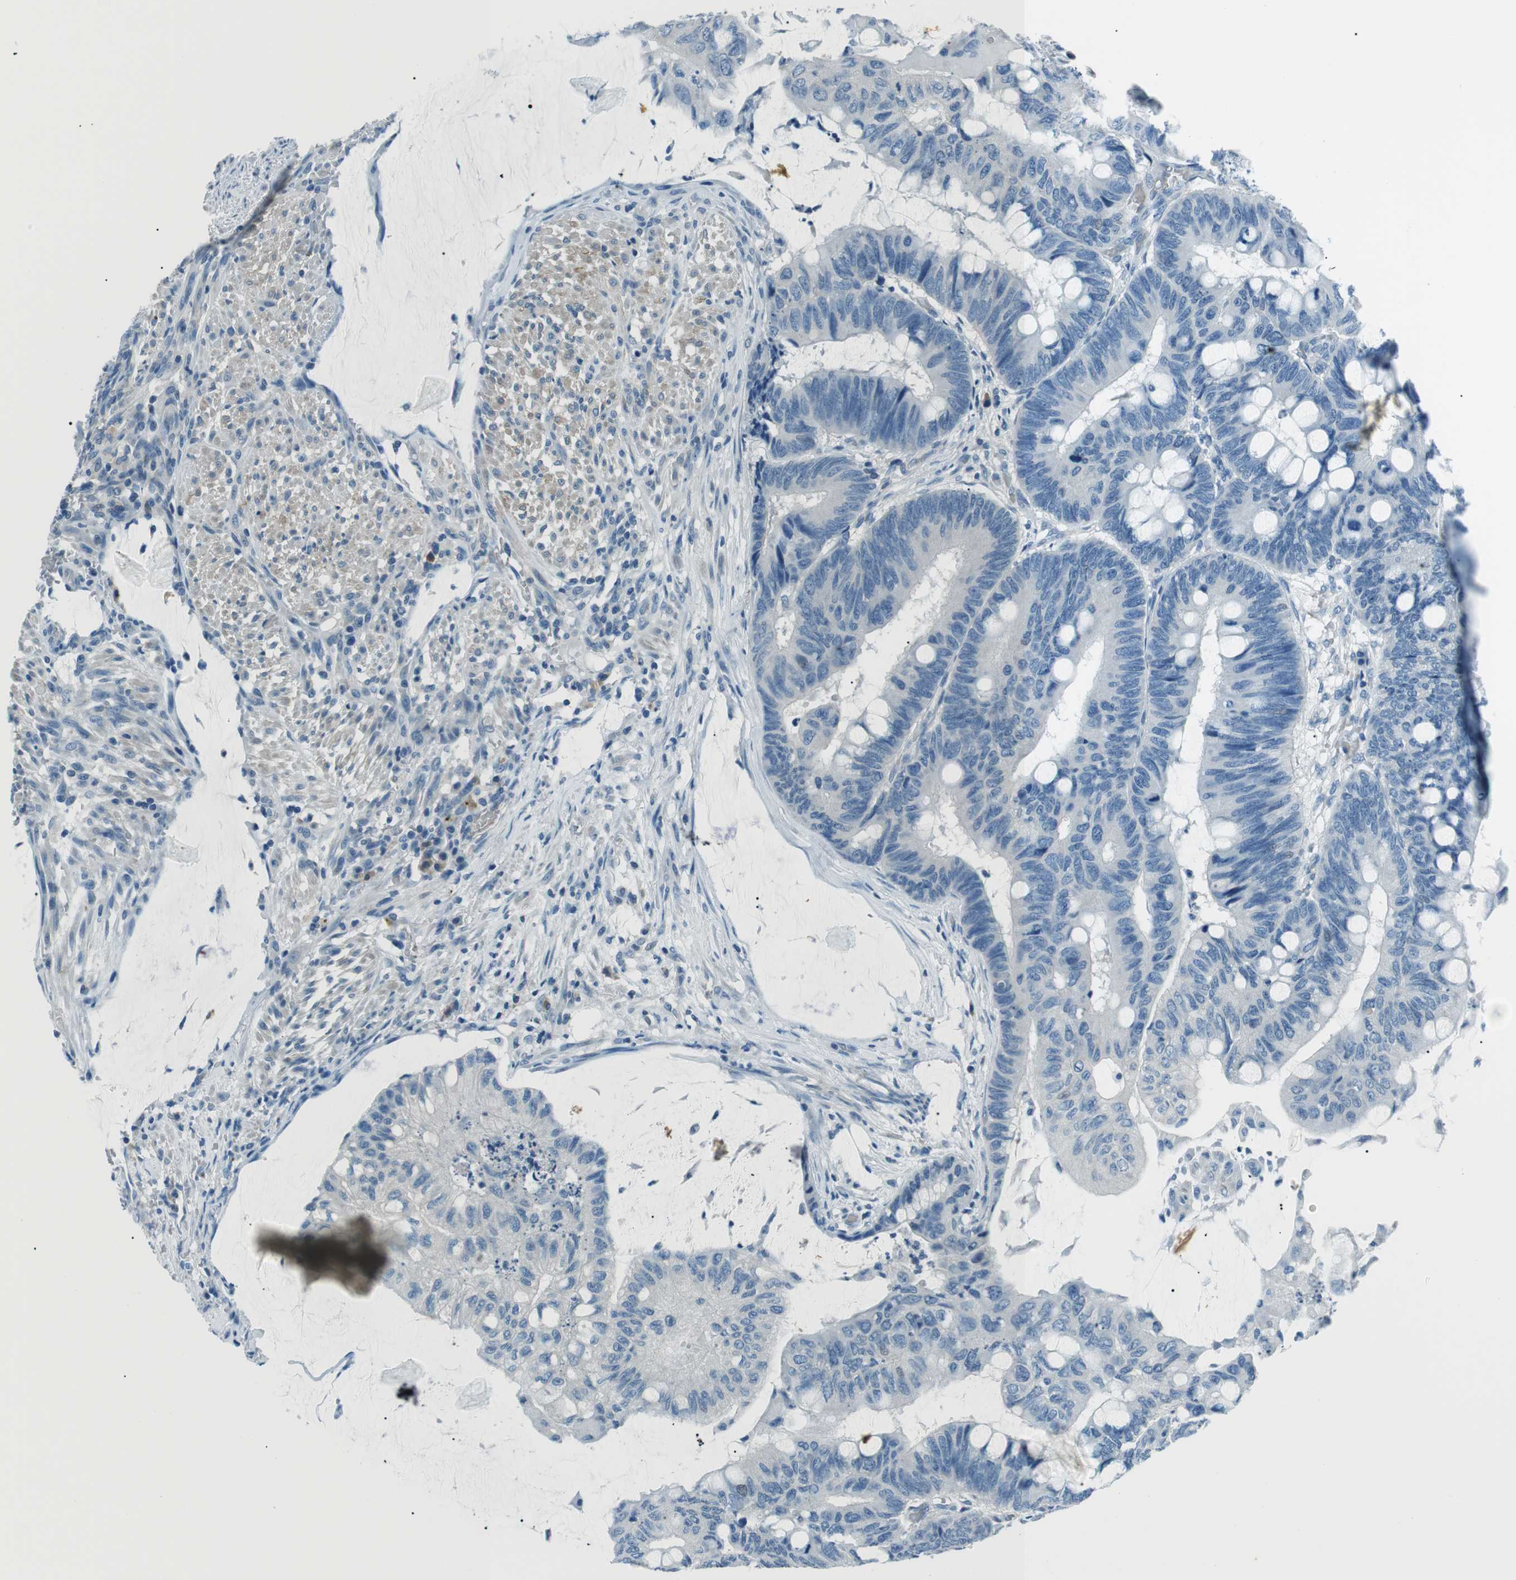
{"staining": {"intensity": "negative", "quantity": "none", "location": "none"}, "tissue": "colorectal cancer", "cell_type": "Tumor cells", "image_type": "cancer", "snomed": [{"axis": "morphology", "description": "Normal tissue, NOS"}, {"axis": "morphology", "description": "Adenocarcinoma, NOS"}, {"axis": "topography", "description": "Rectum"}], "caption": "A high-resolution image shows immunohistochemistry (IHC) staining of adenocarcinoma (colorectal), which demonstrates no significant staining in tumor cells.", "gene": "ST6GAL1", "patient": {"sex": "male", "age": 92}}